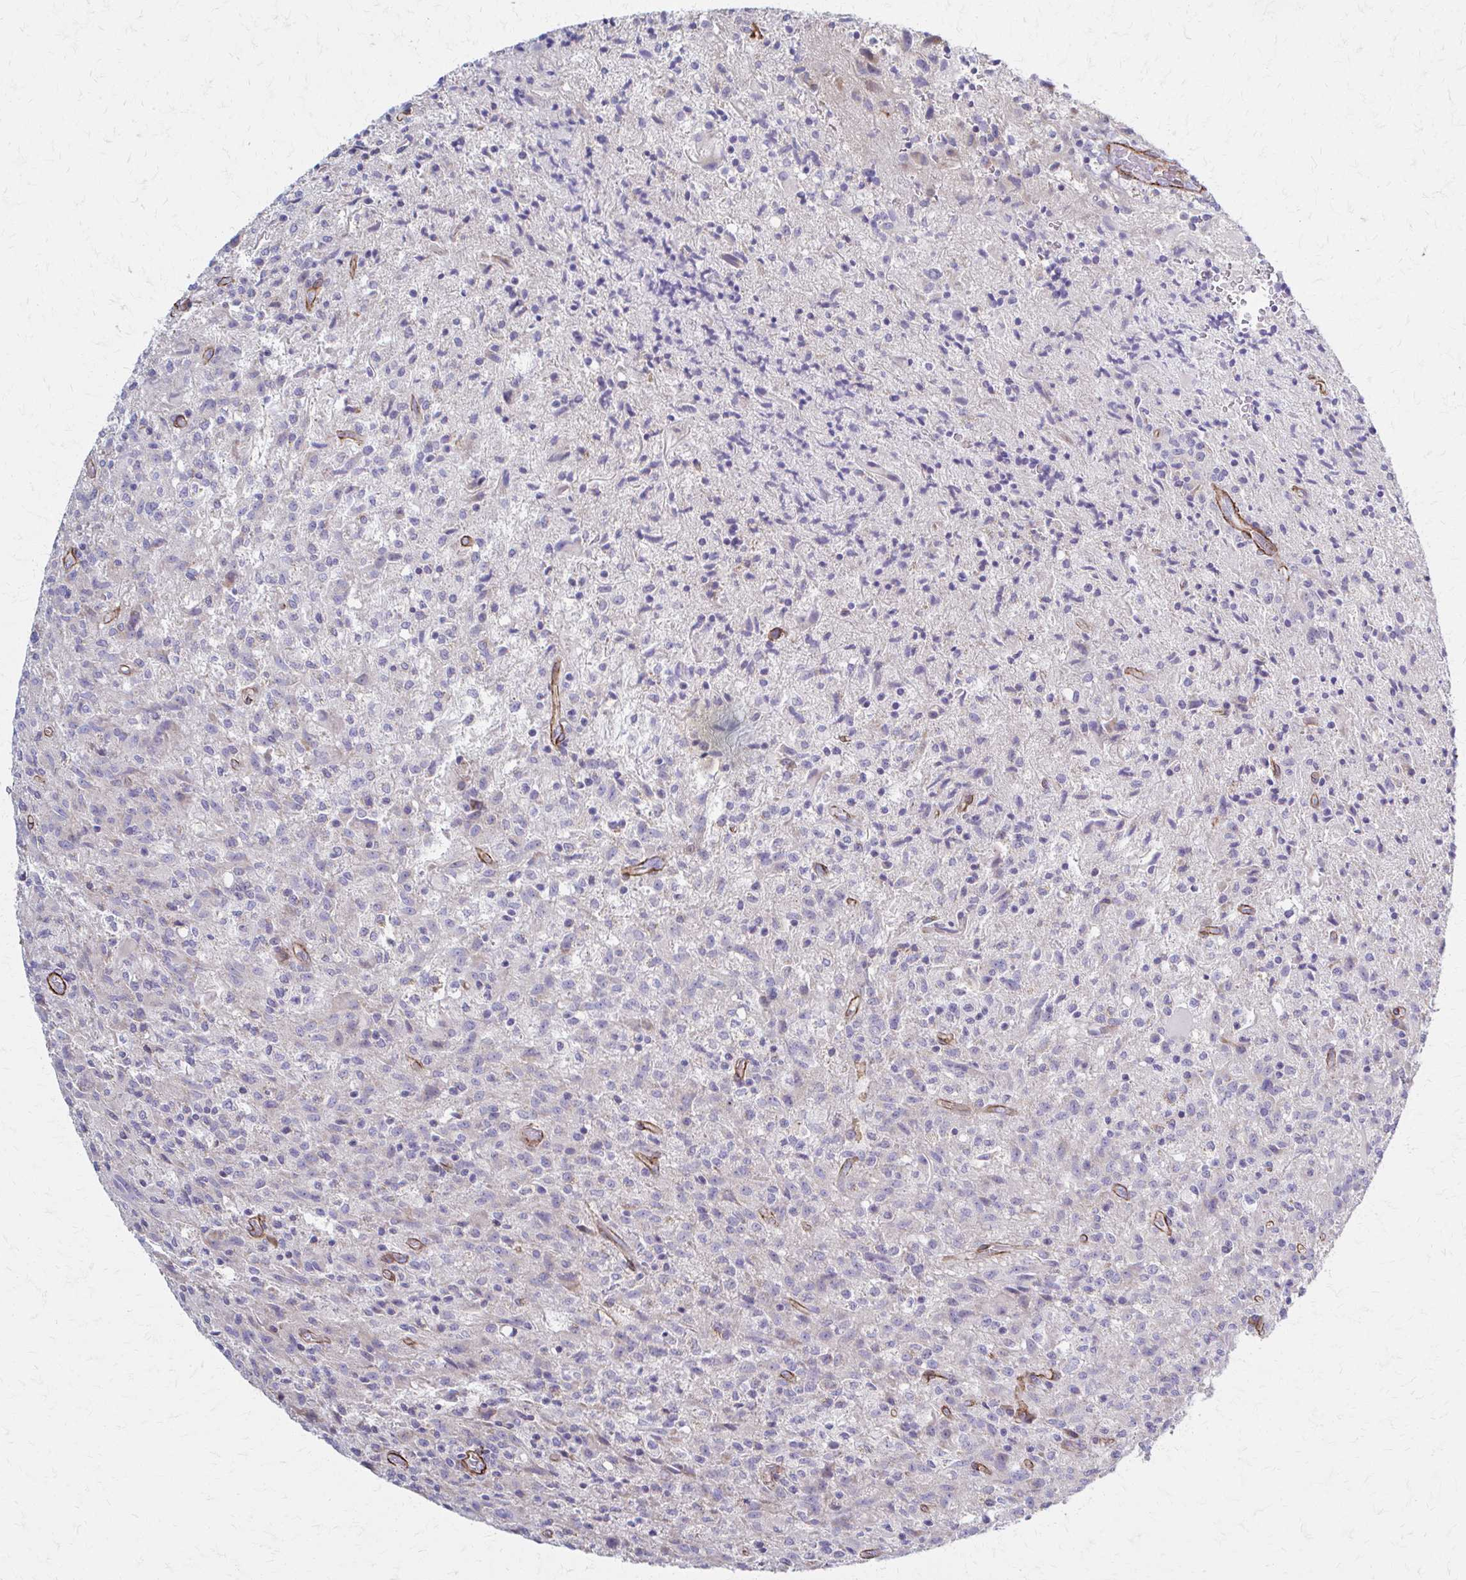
{"staining": {"intensity": "negative", "quantity": "none", "location": "none"}, "tissue": "glioma", "cell_type": "Tumor cells", "image_type": "cancer", "snomed": [{"axis": "morphology", "description": "Glioma, malignant, High grade"}, {"axis": "topography", "description": "Brain"}], "caption": "IHC image of human malignant glioma (high-grade) stained for a protein (brown), which exhibits no positivity in tumor cells.", "gene": "TIMMDC1", "patient": {"sex": "male", "age": 68}}